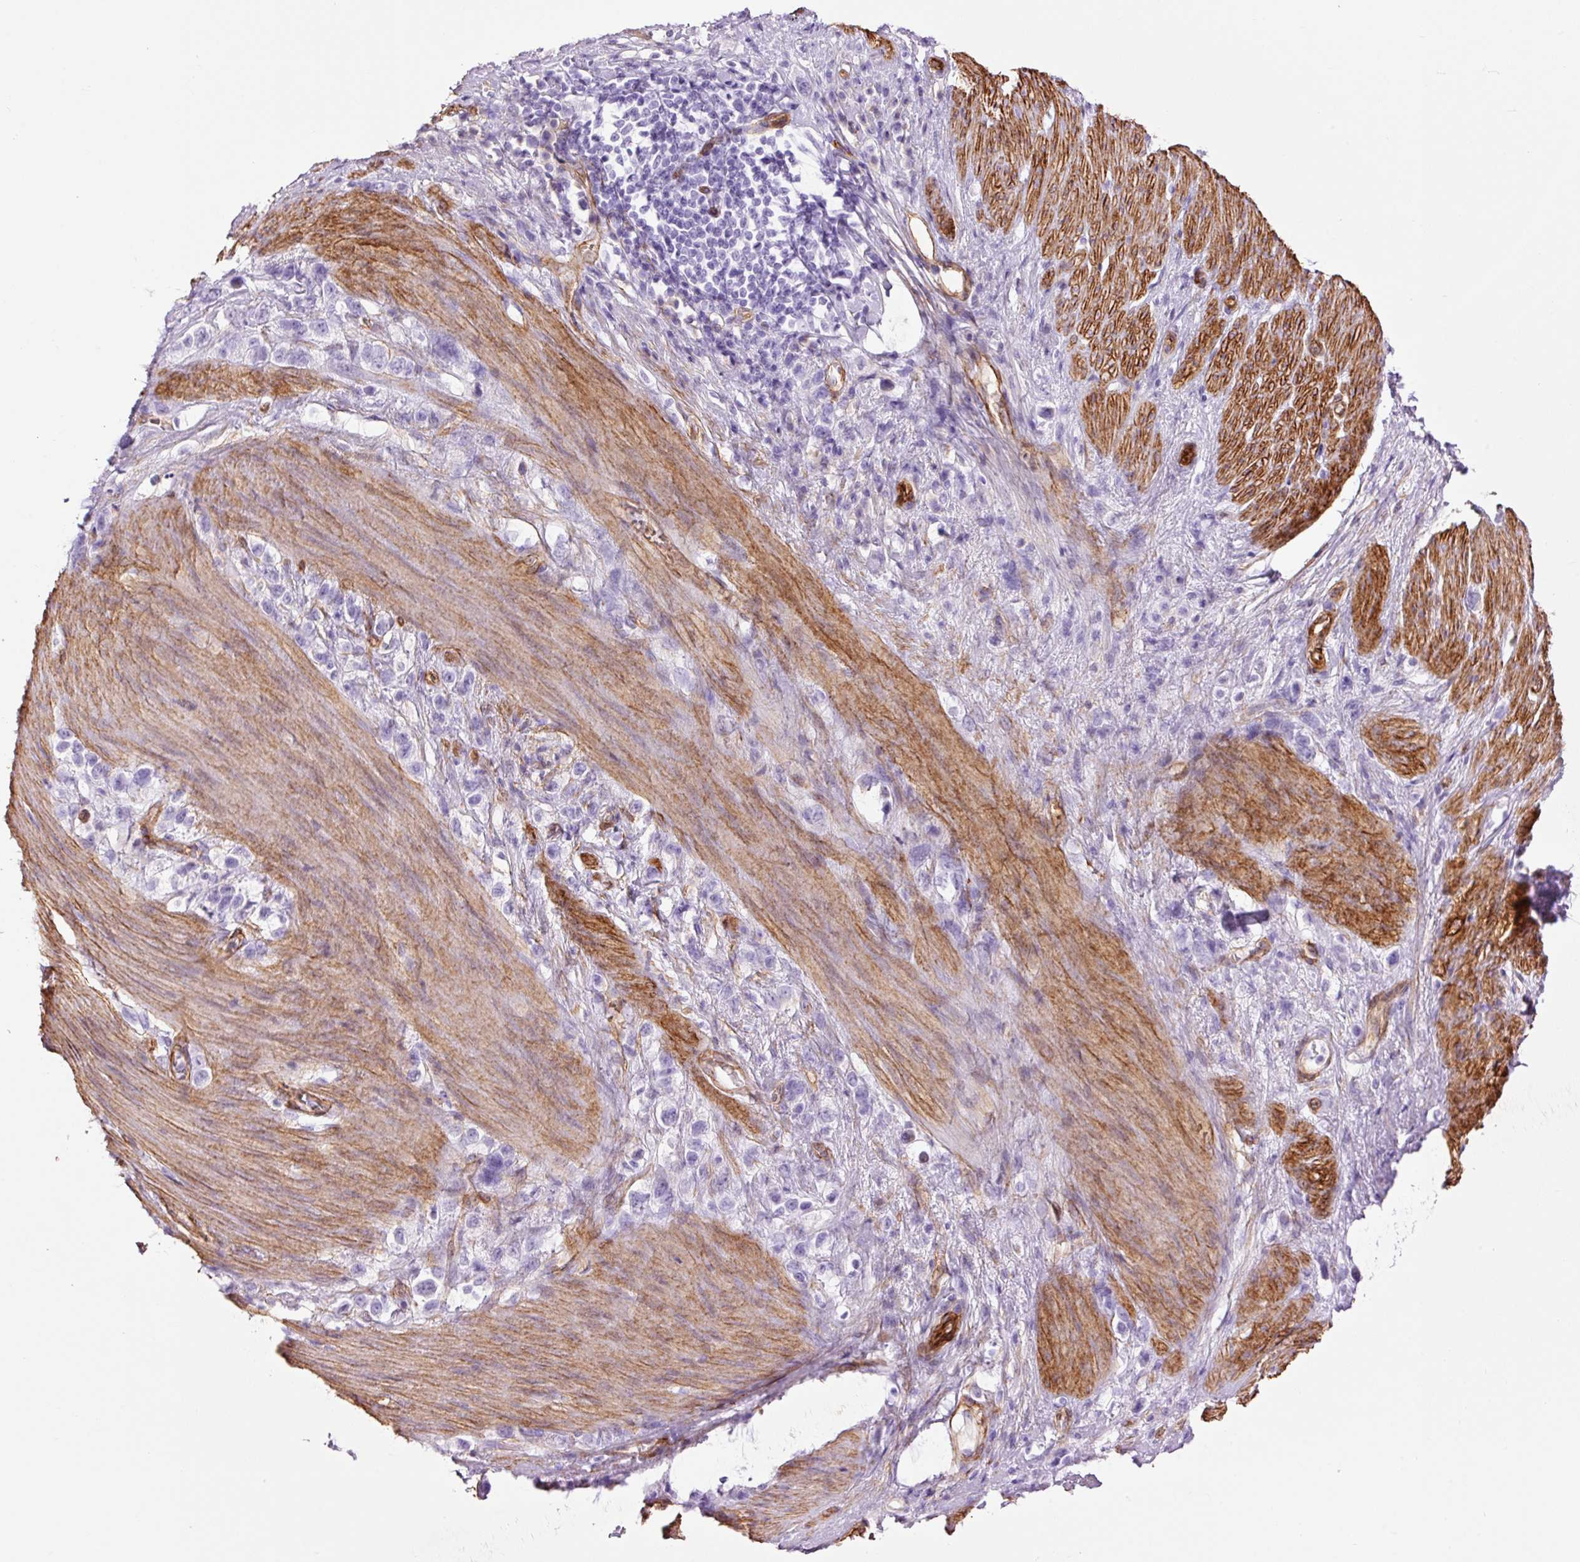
{"staining": {"intensity": "negative", "quantity": "none", "location": "none"}, "tissue": "stomach cancer", "cell_type": "Tumor cells", "image_type": "cancer", "snomed": [{"axis": "morphology", "description": "Adenocarcinoma, NOS"}, {"axis": "topography", "description": "Stomach"}], "caption": "Photomicrograph shows no protein expression in tumor cells of stomach adenocarcinoma tissue.", "gene": "CAV1", "patient": {"sex": "female", "age": 65}}